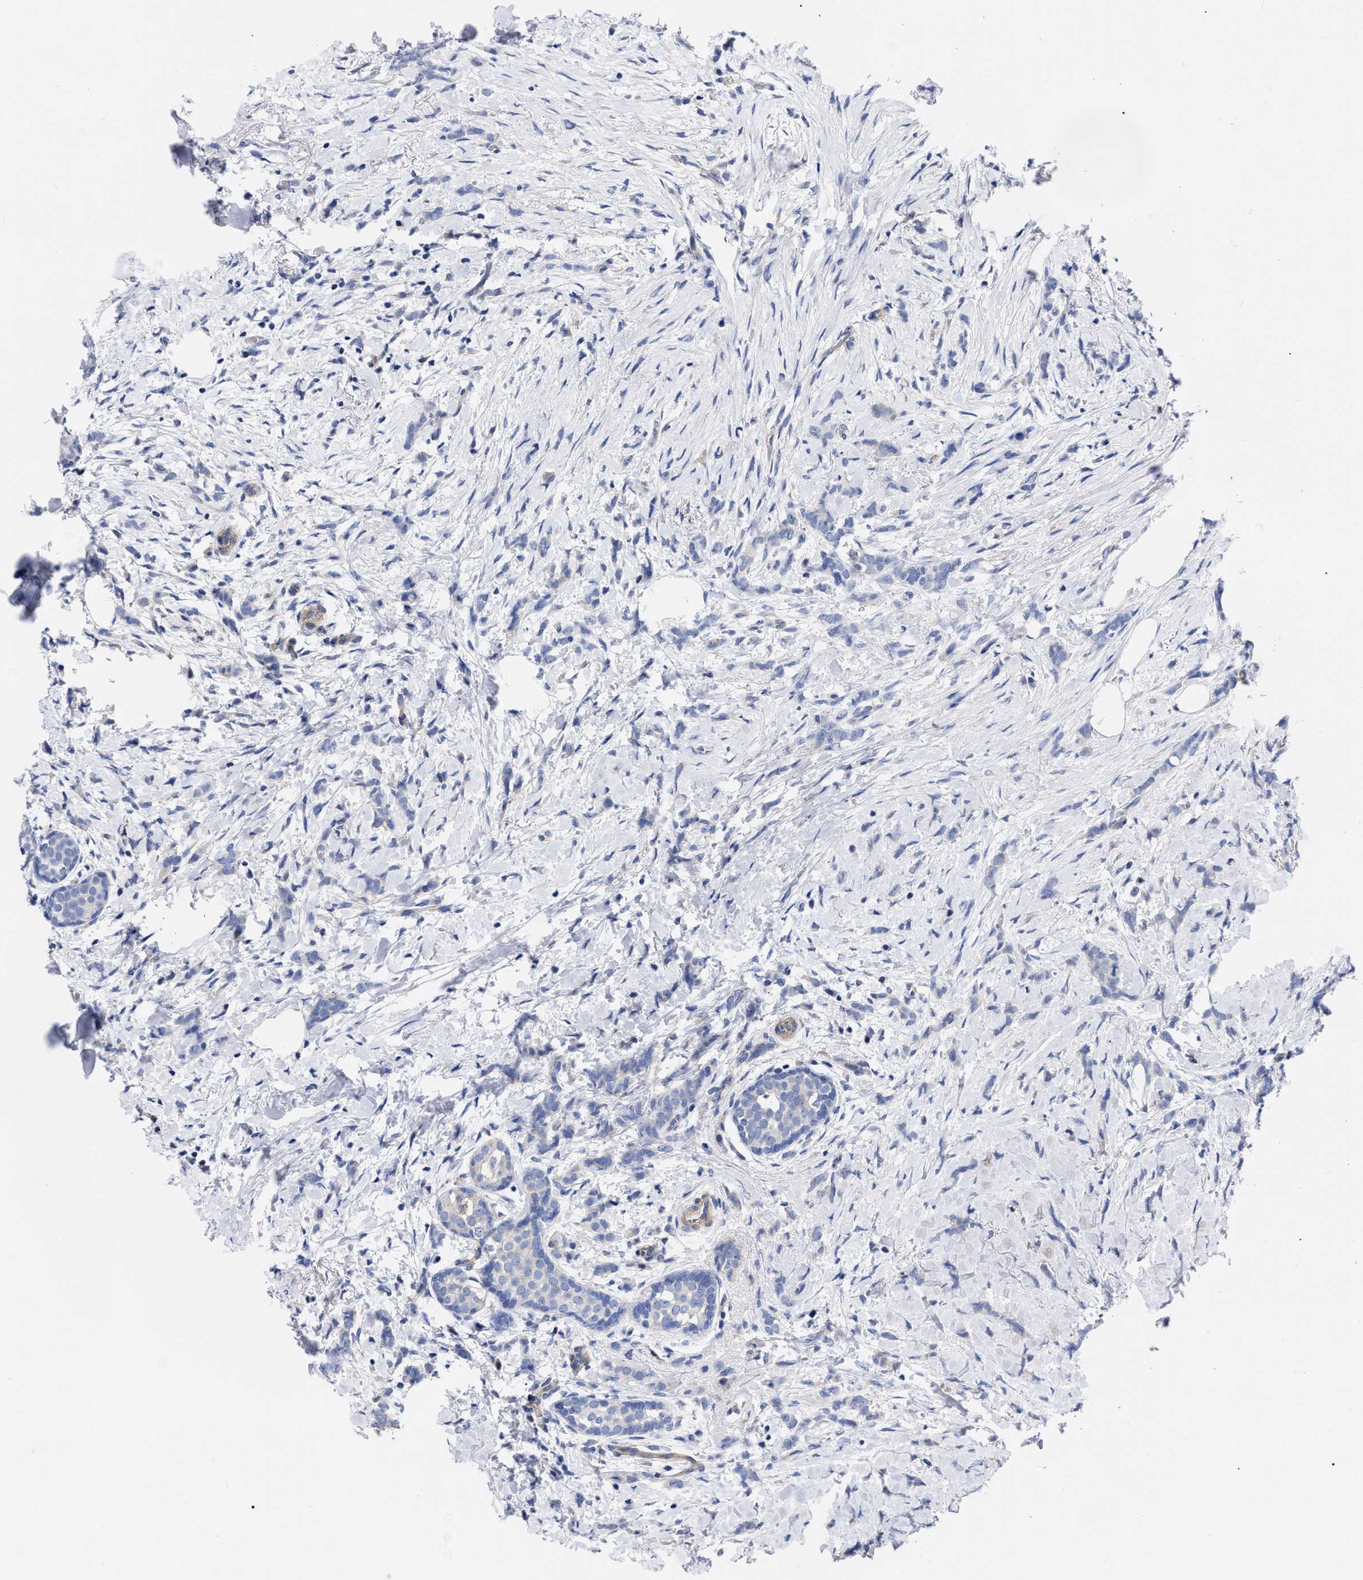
{"staining": {"intensity": "negative", "quantity": "none", "location": "none"}, "tissue": "breast cancer", "cell_type": "Tumor cells", "image_type": "cancer", "snomed": [{"axis": "morphology", "description": "Lobular carcinoma, in situ"}, {"axis": "morphology", "description": "Lobular carcinoma"}, {"axis": "topography", "description": "Breast"}], "caption": "The image shows no staining of tumor cells in breast cancer (lobular carcinoma).", "gene": "IRAG2", "patient": {"sex": "female", "age": 41}}